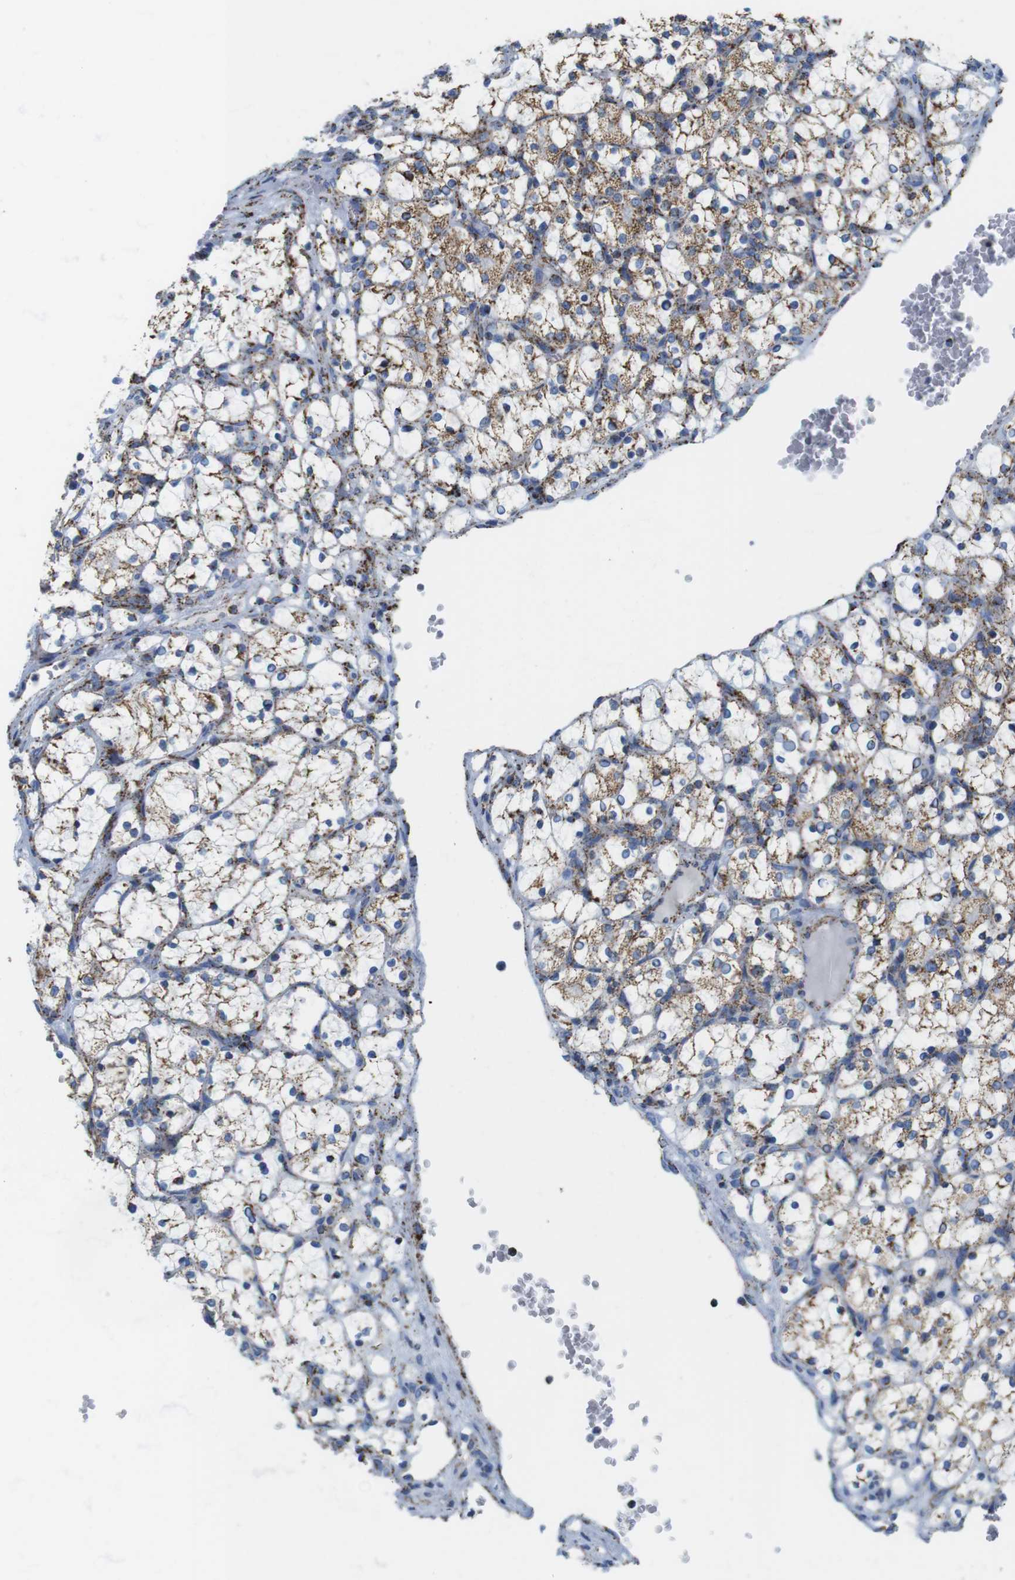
{"staining": {"intensity": "moderate", "quantity": ">75%", "location": "cytoplasmic/membranous"}, "tissue": "renal cancer", "cell_type": "Tumor cells", "image_type": "cancer", "snomed": [{"axis": "morphology", "description": "Adenocarcinoma, NOS"}, {"axis": "topography", "description": "Kidney"}], "caption": "Renal adenocarcinoma tissue displays moderate cytoplasmic/membranous positivity in approximately >75% of tumor cells (brown staining indicates protein expression, while blue staining denotes nuclei).", "gene": "ATP5PO", "patient": {"sex": "female", "age": 69}}